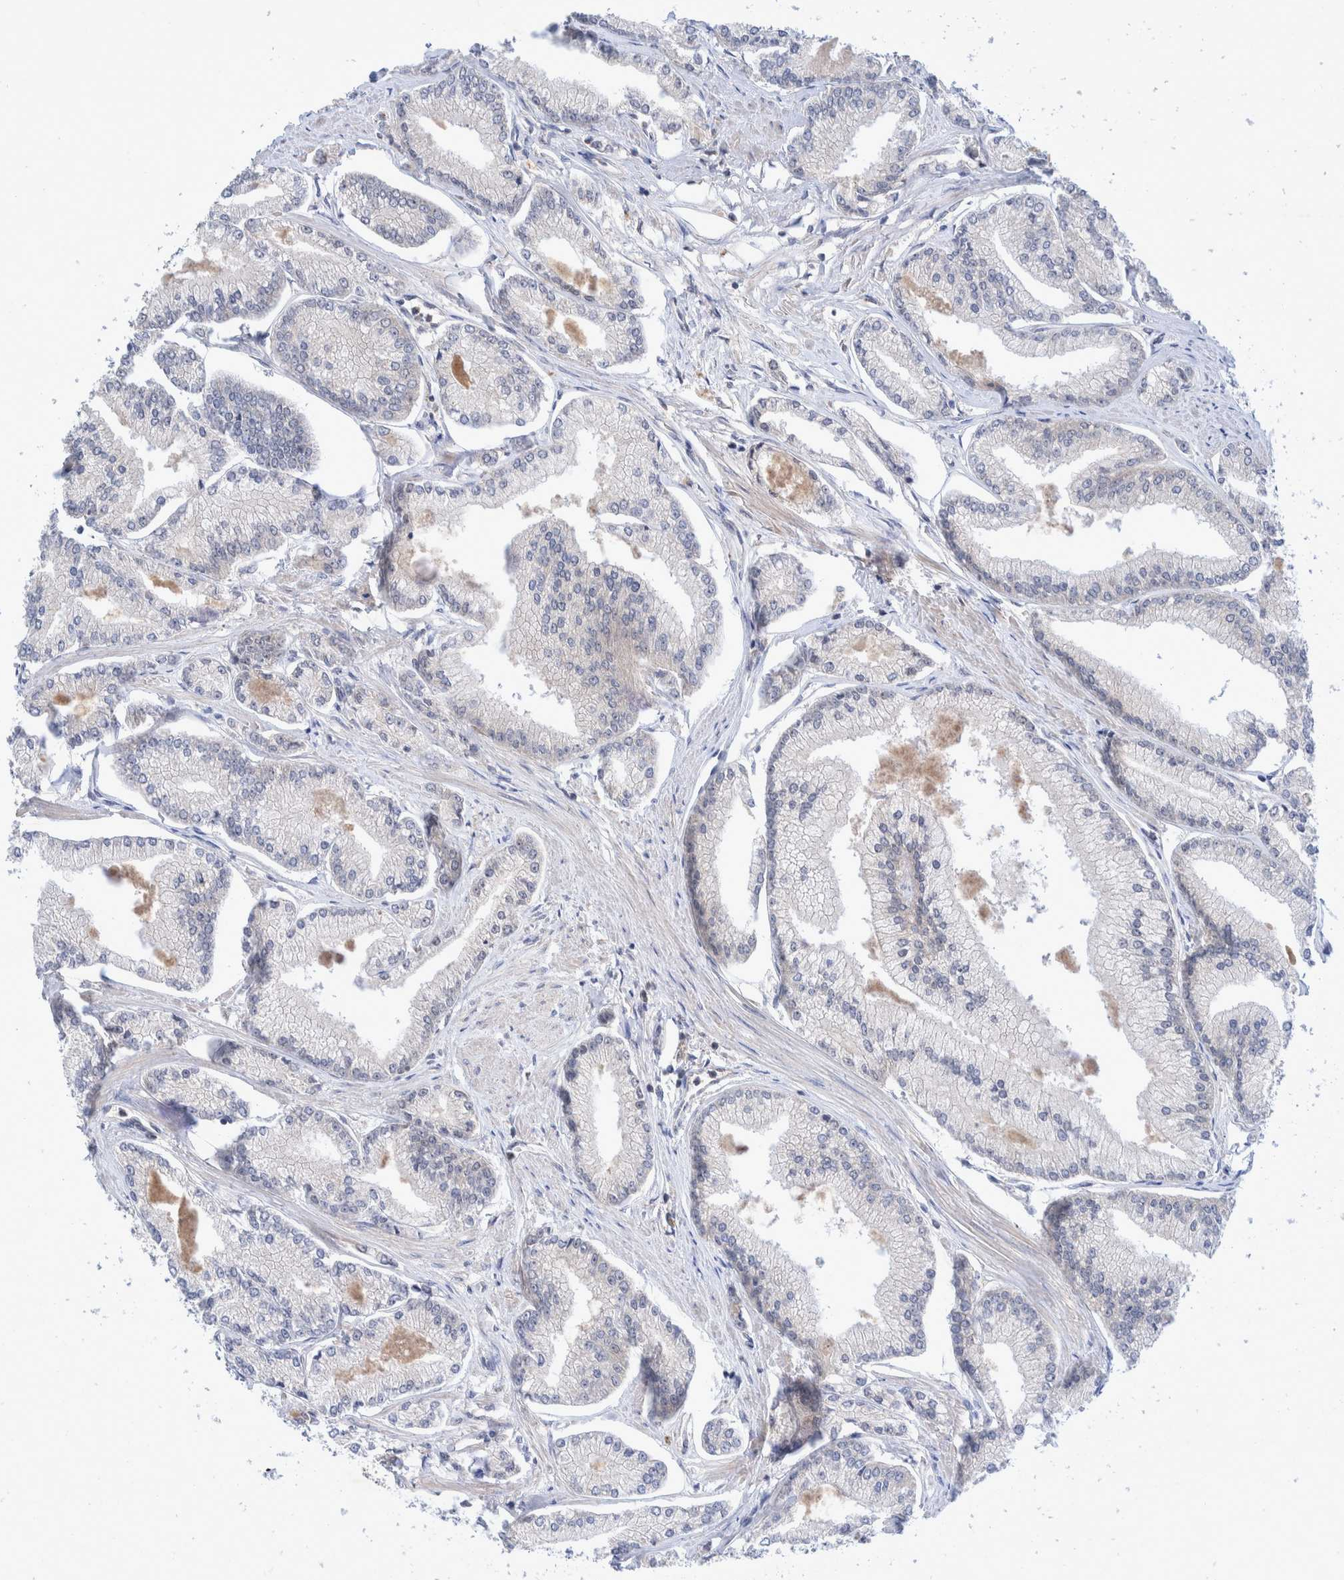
{"staining": {"intensity": "negative", "quantity": "none", "location": "none"}, "tissue": "prostate cancer", "cell_type": "Tumor cells", "image_type": "cancer", "snomed": [{"axis": "morphology", "description": "Adenocarcinoma, Low grade"}, {"axis": "topography", "description": "Prostate"}], "caption": "Photomicrograph shows no significant protein staining in tumor cells of prostate cancer.", "gene": "PLPBP", "patient": {"sex": "male", "age": 52}}